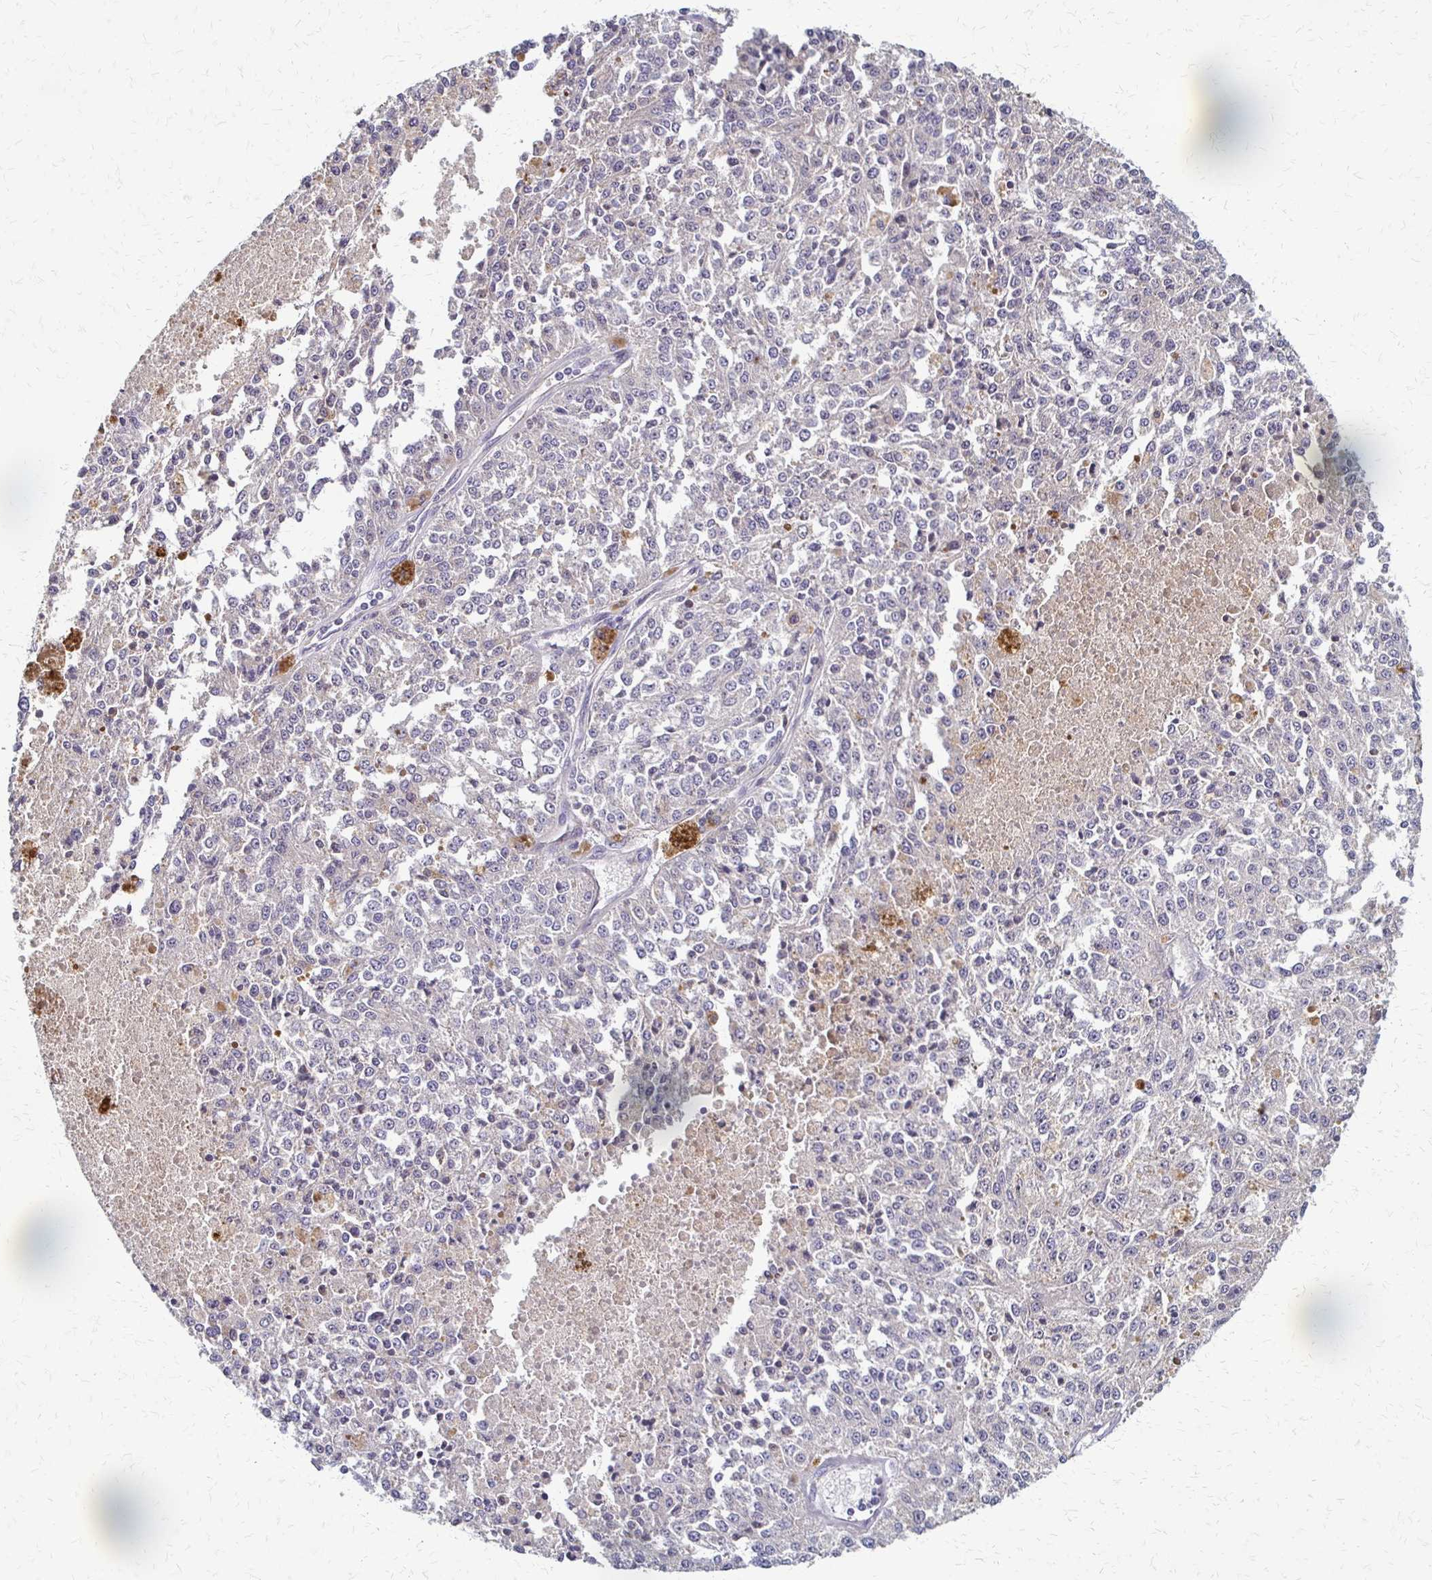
{"staining": {"intensity": "negative", "quantity": "none", "location": "none"}, "tissue": "melanoma", "cell_type": "Tumor cells", "image_type": "cancer", "snomed": [{"axis": "morphology", "description": "Malignant melanoma, Metastatic site"}, {"axis": "topography", "description": "Lymph node"}], "caption": "An IHC micrograph of malignant melanoma (metastatic site) is shown. There is no staining in tumor cells of malignant melanoma (metastatic site).", "gene": "SLC9A9", "patient": {"sex": "female", "age": 64}}